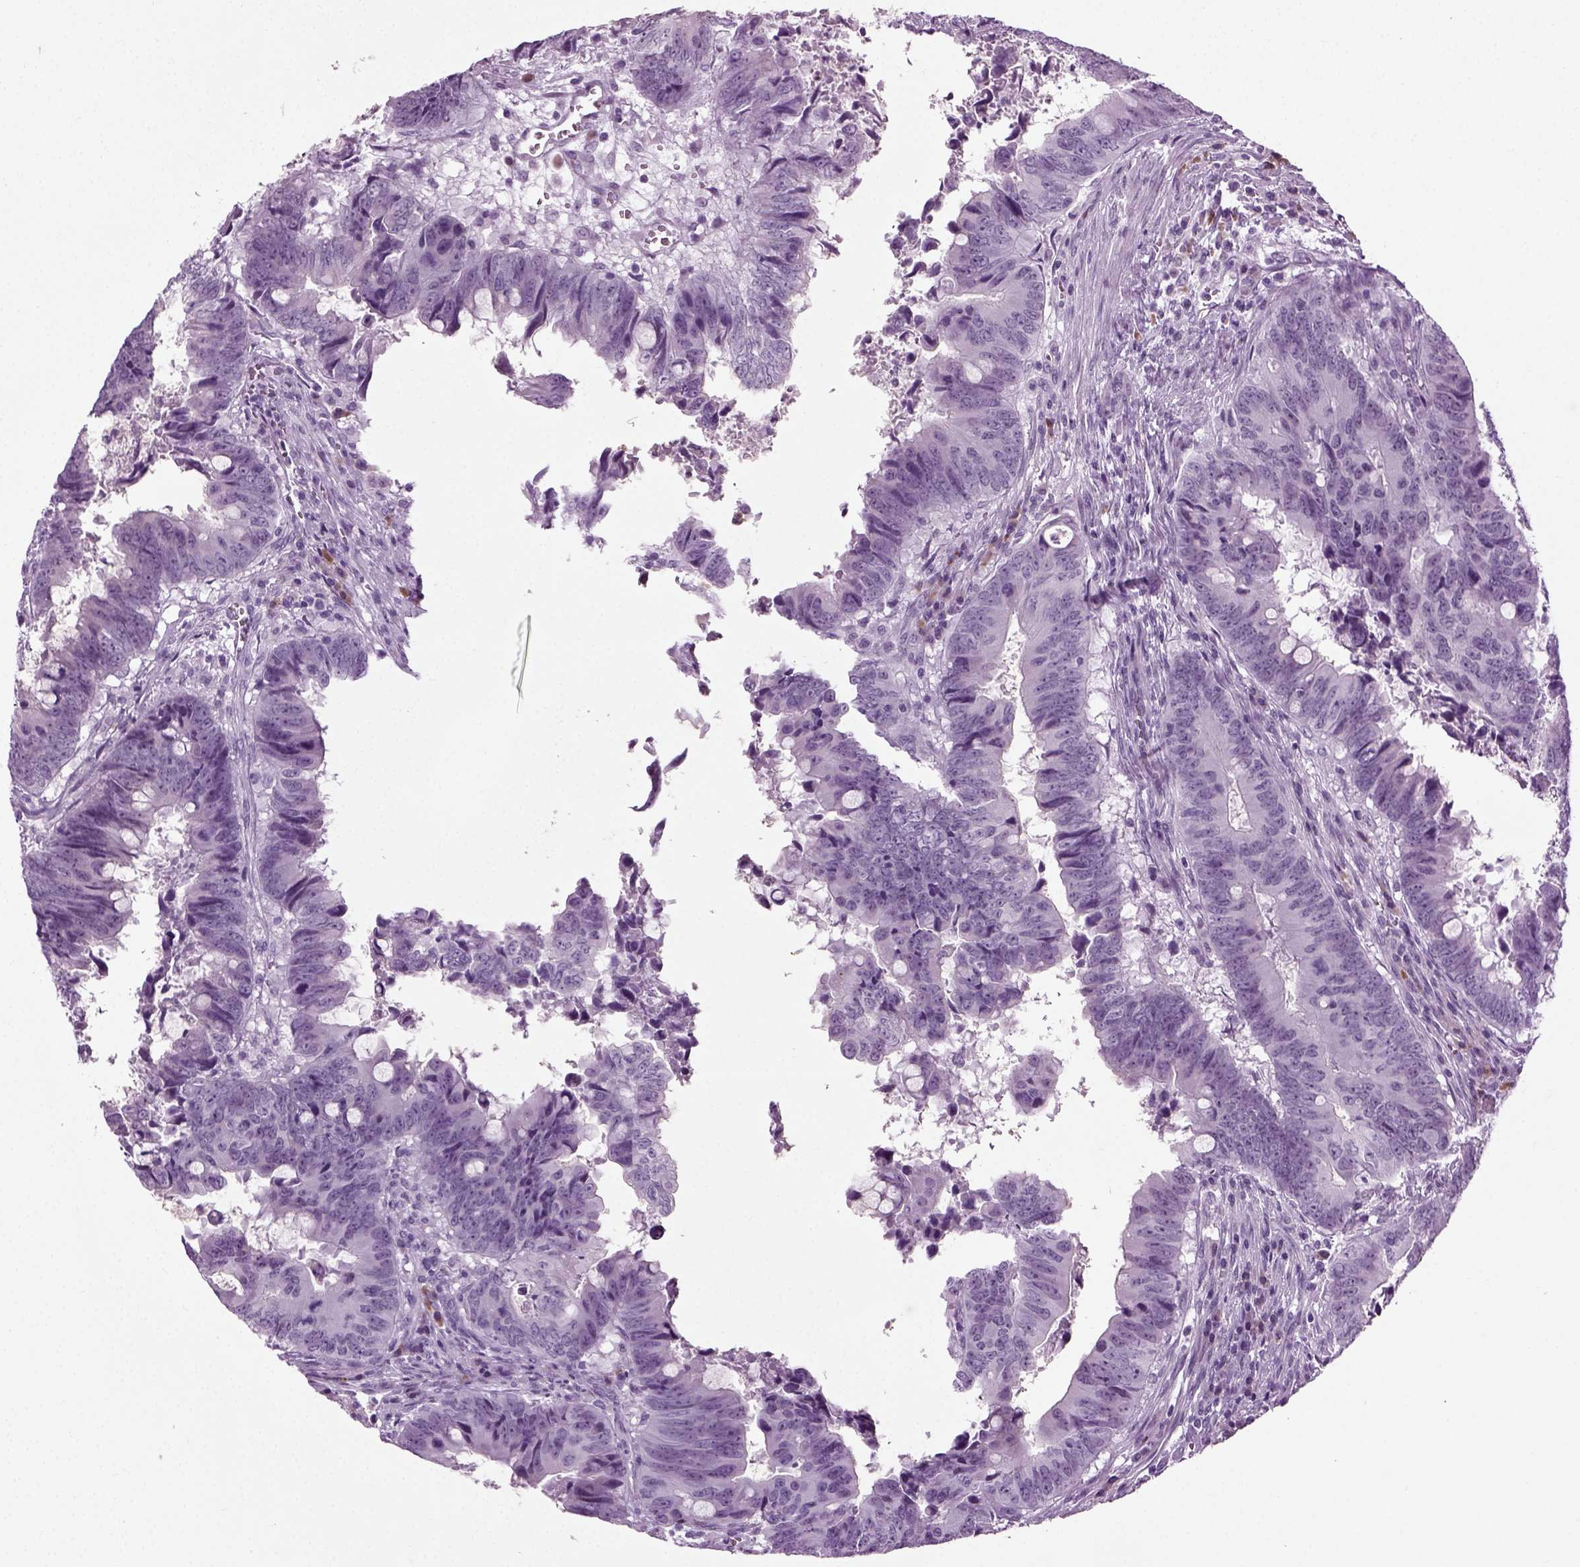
{"staining": {"intensity": "negative", "quantity": "none", "location": "none"}, "tissue": "colorectal cancer", "cell_type": "Tumor cells", "image_type": "cancer", "snomed": [{"axis": "morphology", "description": "Adenocarcinoma, NOS"}, {"axis": "topography", "description": "Colon"}], "caption": "An immunohistochemistry image of adenocarcinoma (colorectal) is shown. There is no staining in tumor cells of adenocarcinoma (colorectal).", "gene": "PRLH", "patient": {"sex": "female", "age": 82}}